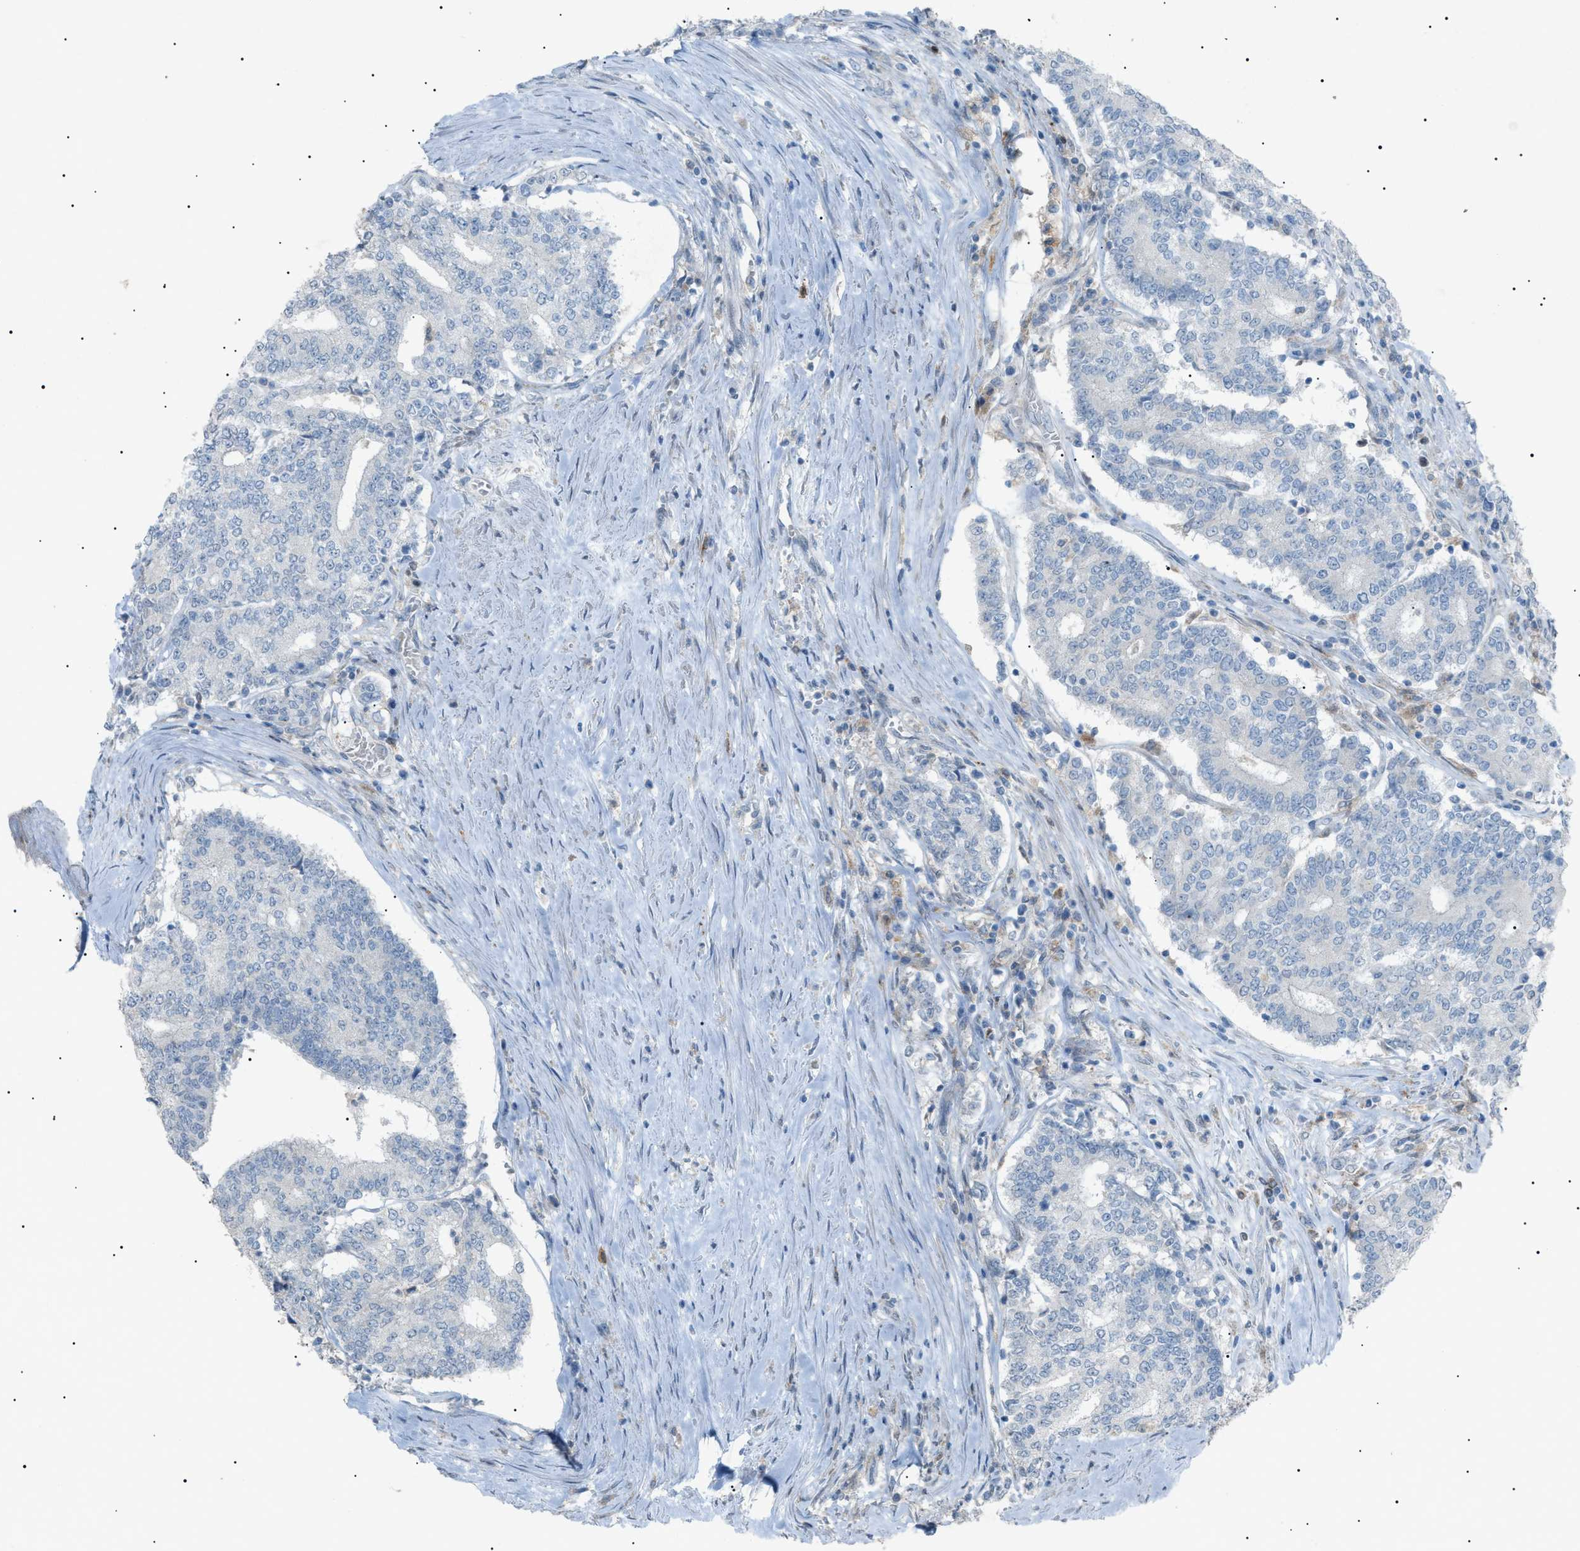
{"staining": {"intensity": "negative", "quantity": "none", "location": "none"}, "tissue": "prostate cancer", "cell_type": "Tumor cells", "image_type": "cancer", "snomed": [{"axis": "morphology", "description": "Normal tissue, NOS"}, {"axis": "morphology", "description": "Adenocarcinoma, High grade"}, {"axis": "topography", "description": "Prostate"}, {"axis": "topography", "description": "Seminal veicle"}], "caption": "High-grade adenocarcinoma (prostate) stained for a protein using IHC exhibits no expression tumor cells.", "gene": "BTK", "patient": {"sex": "male", "age": 55}}